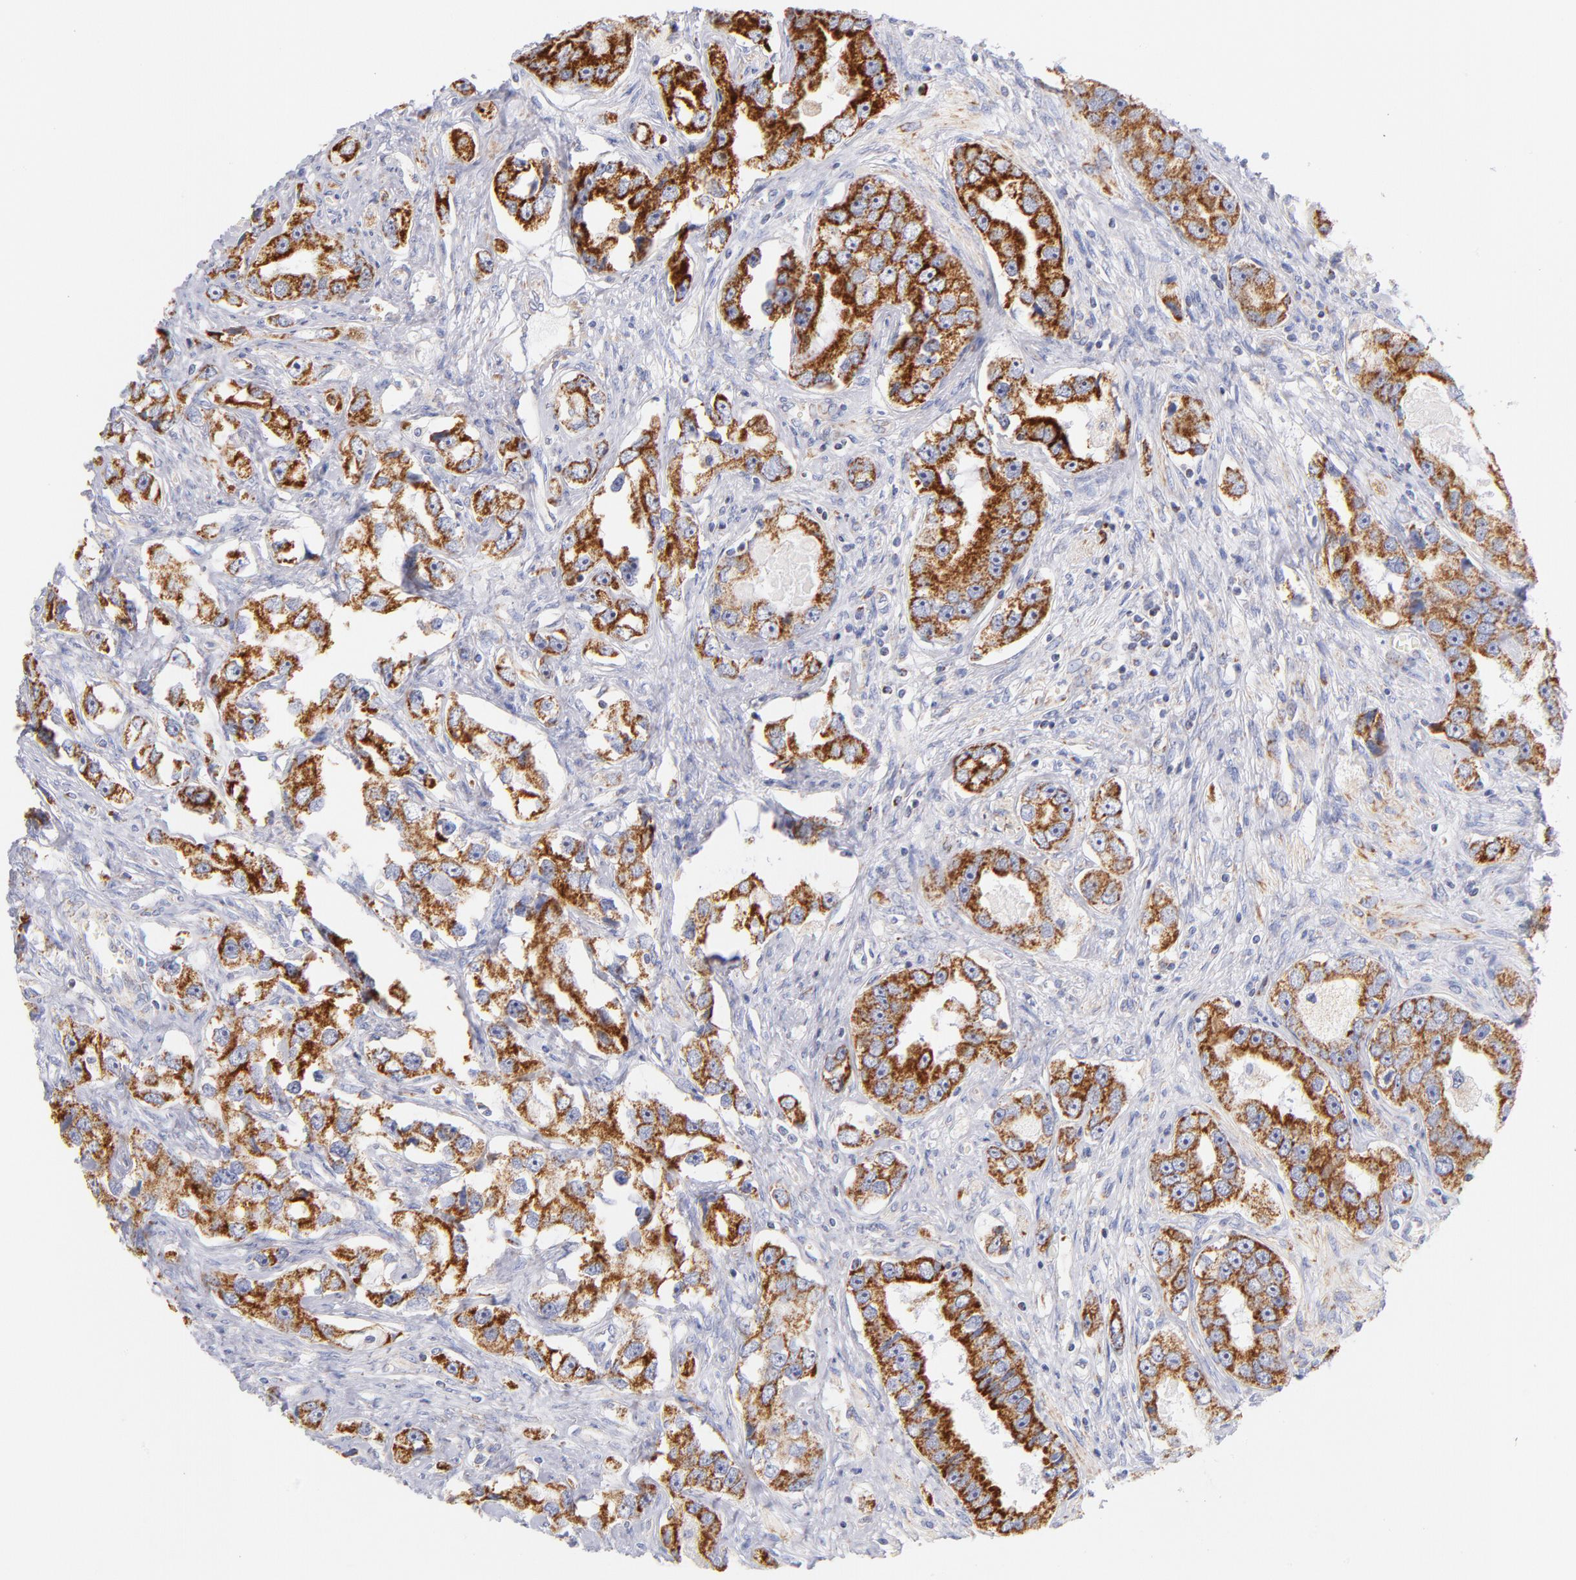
{"staining": {"intensity": "strong", "quantity": ">75%", "location": "cytoplasmic/membranous"}, "tissue": "prostate cancer", "cell_type": "Tumor cells", "image_type": "cancer", "snomed": [{"axis": "morphology", "description": "Adenocarcinoma, High grade"}, {"axis": "topography", "description": "Prostate"}], "caption": "IHC of human prostate cancer (high-grade adenocarcinoma) displays high levels of strong cytoplasmic/membranous staining in about >75% of tumor cells.", "gene": "AIFM1", "patient": {"sex": "male", "age": 63}}